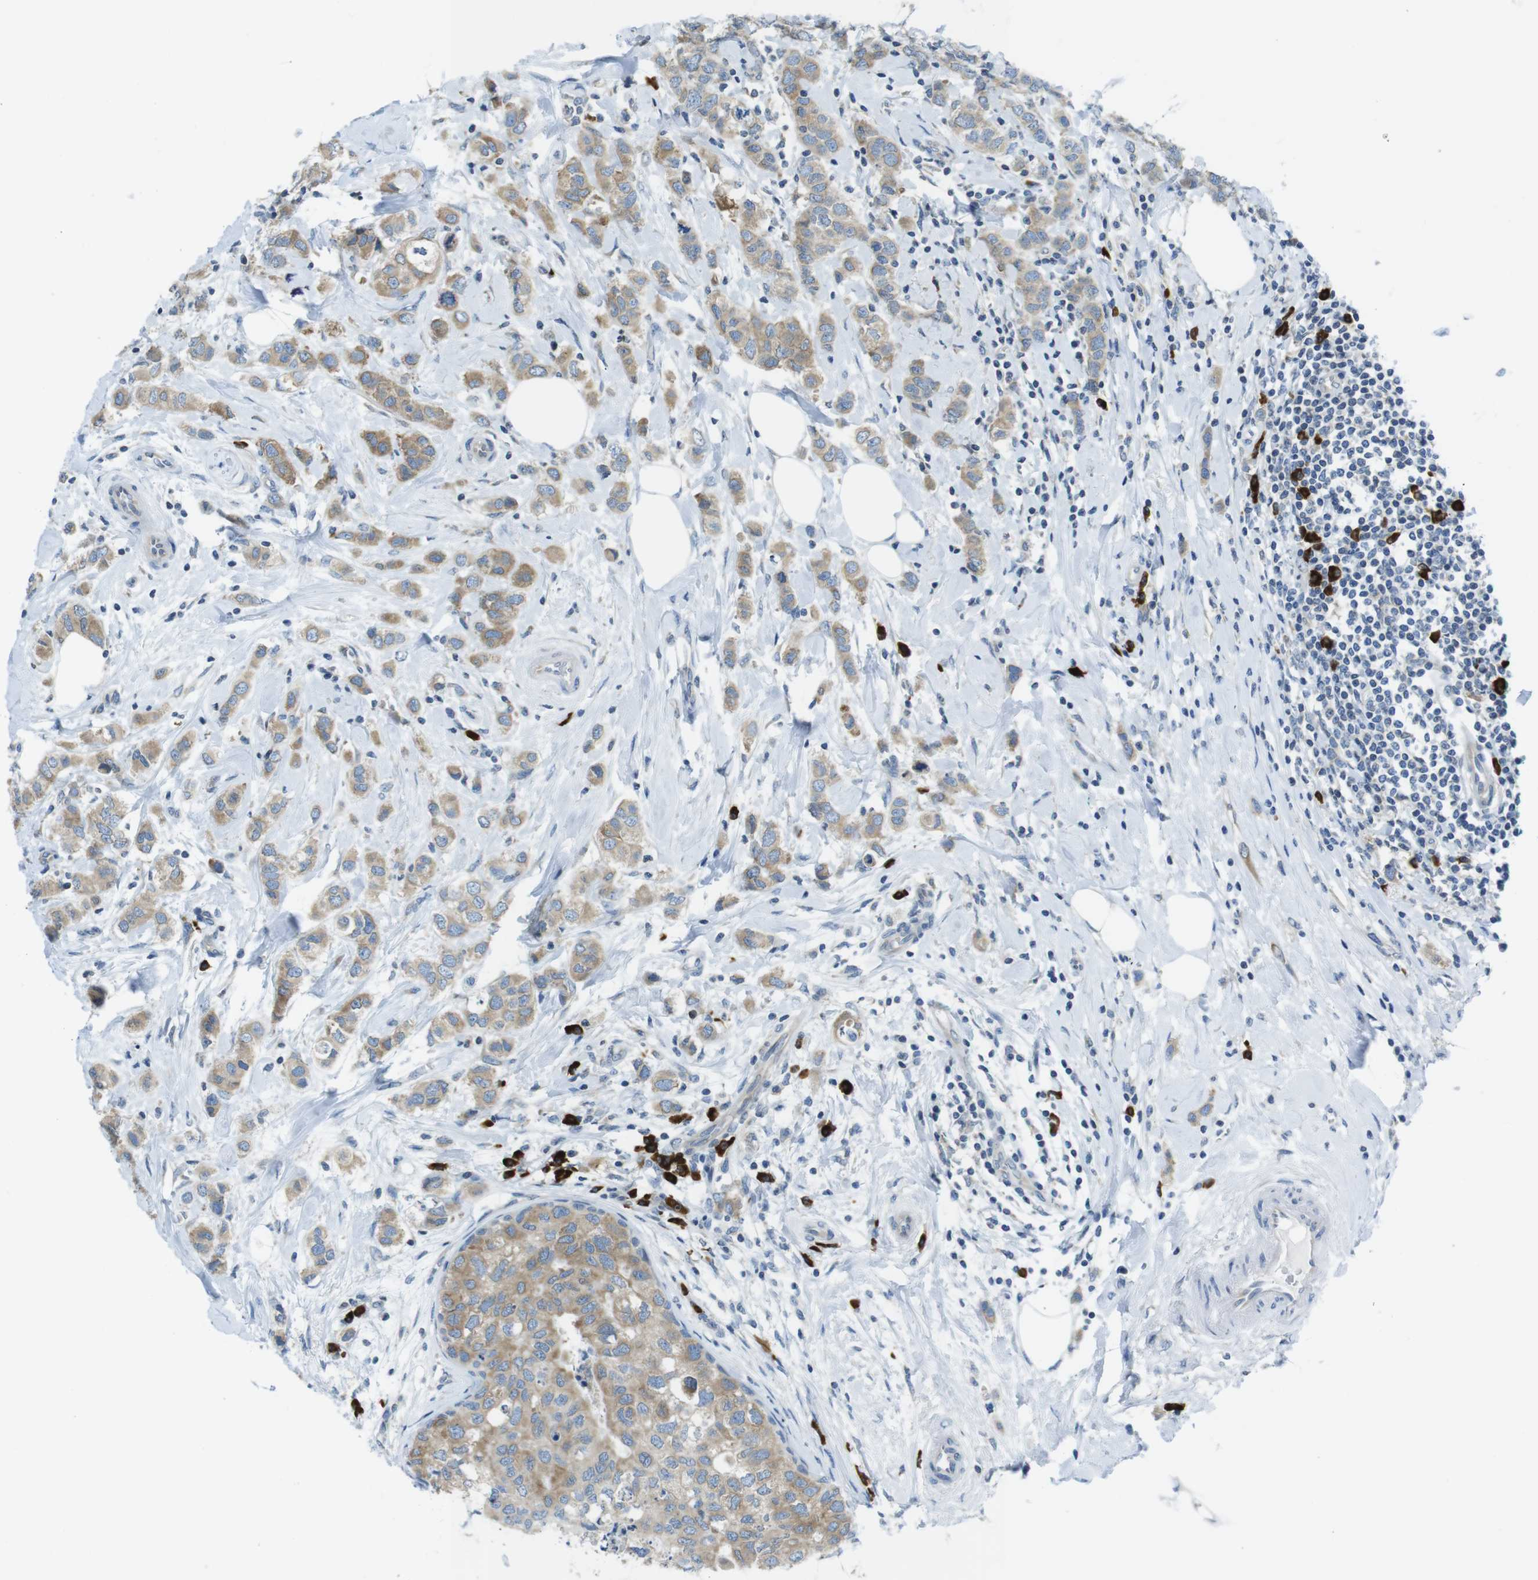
{"staining": {"intensity": "moderate", "quantity": ">75%", "location": "cytoplasmic/membranous"}, "tissue": "breast cancer", "cell_type": "Tumor cells", "image_type": "cancer", "snomed": [{"axis": "morphology", "description": "Duct carcinoma"}, {"axis": "topography", "description": "Breast"}], "caption": "Approximately >75% of tumor cells in breast cancer show moderate cytoplasmic/membranous protein expression as visualized by brown immunohistochemical staining.", "gene": "CLPTM1L", "patient": {"sex": "female", "age": 50}}